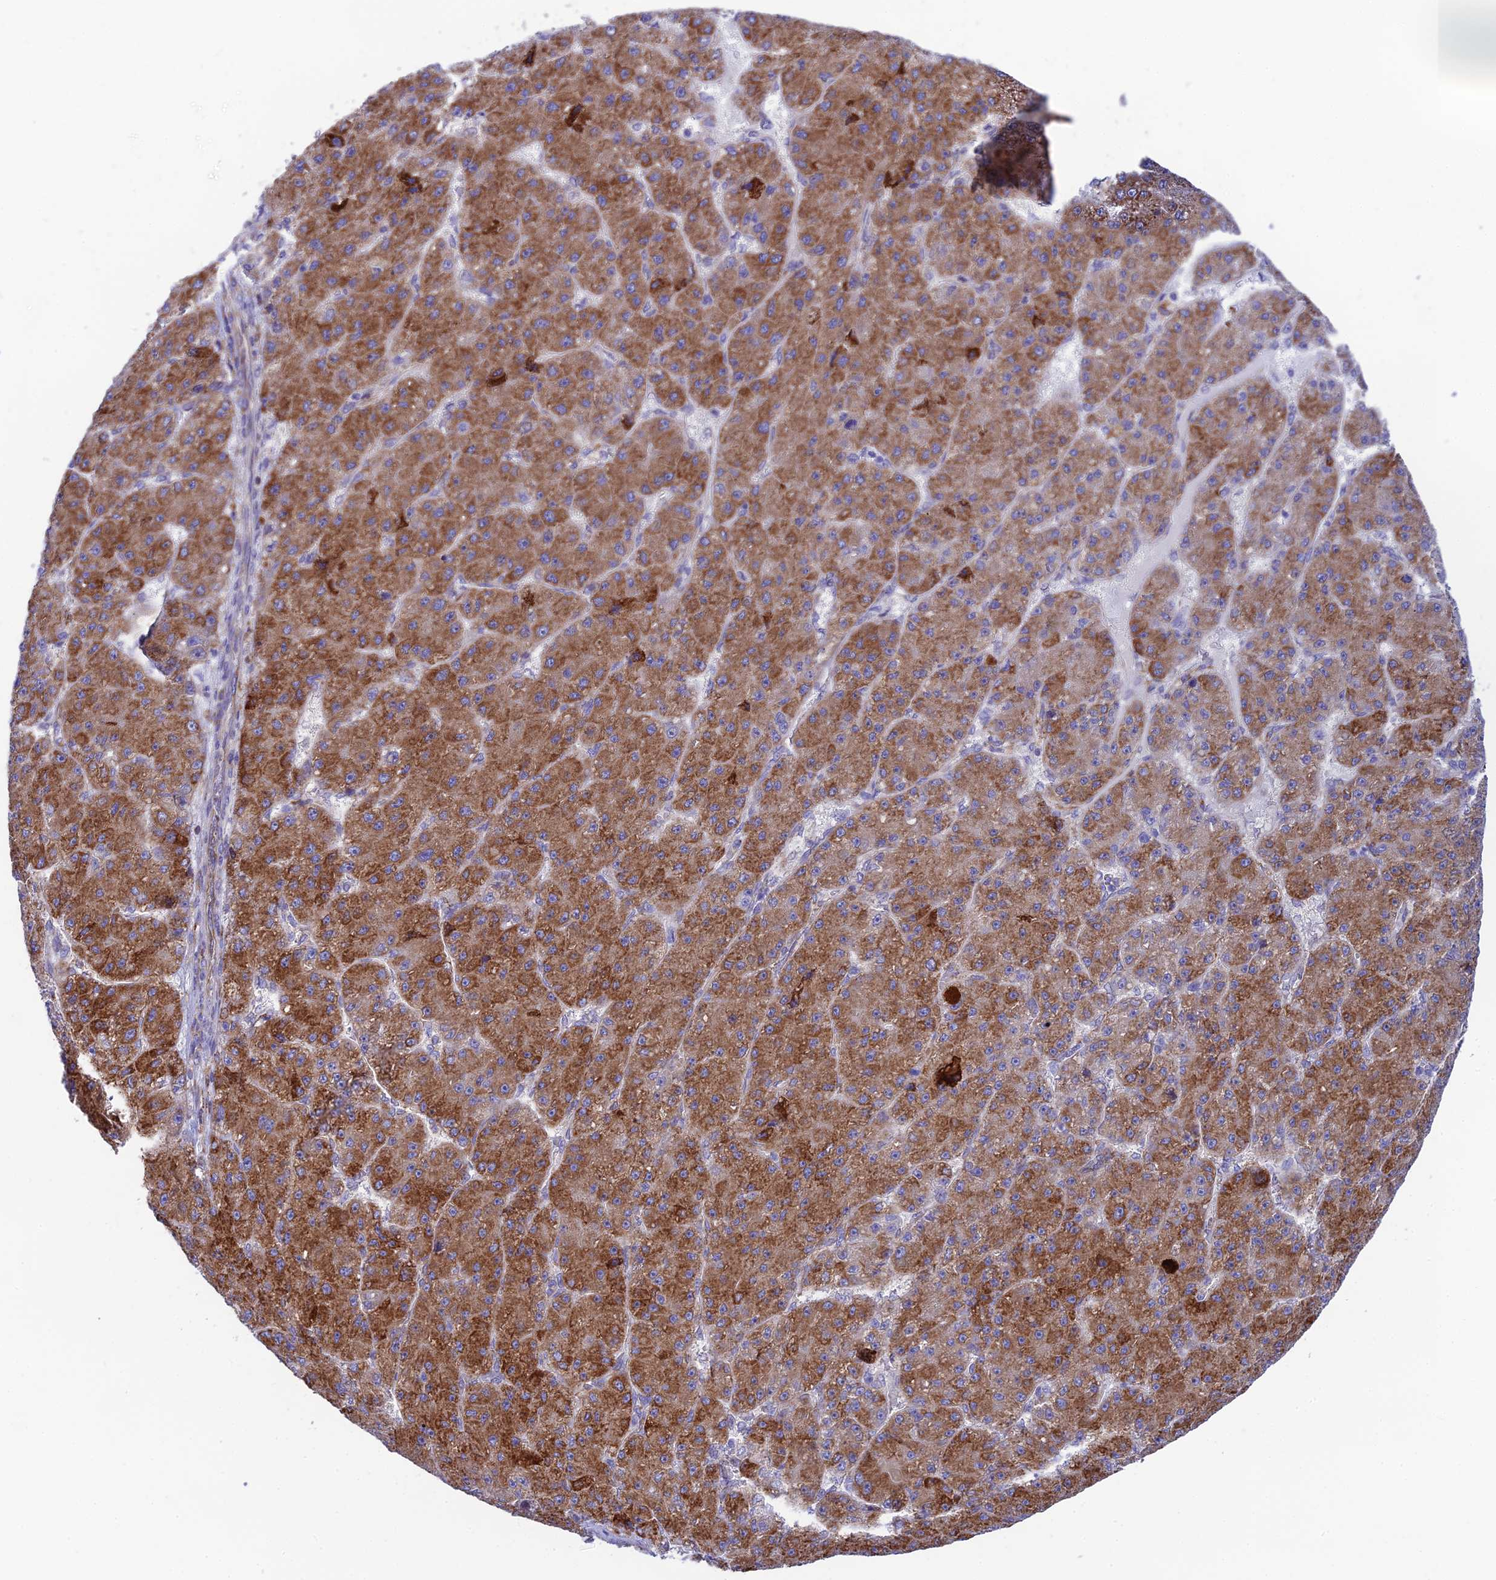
{"staining": {"intensity": "strong", "quantity": ">75%", "location": "cytoplasmic/membranous"}, "tissue": "liver cancer", "cell_type": "Tumor cells", "image_type": "cancer", "snomed": [{"axis": "morphology", "description": "Carcinoma, Hepatocellular, NOS"}, {"axis": "topography", "description": "Liver"}], "caption": "Immunohistochemical staining of human liver cancer shows strong cytoplasmic/membranous protein expression in approximately >75% of tumor cells.", "gene": "TUBGCP6", "patient": {"sex": "male", "age": 67}}